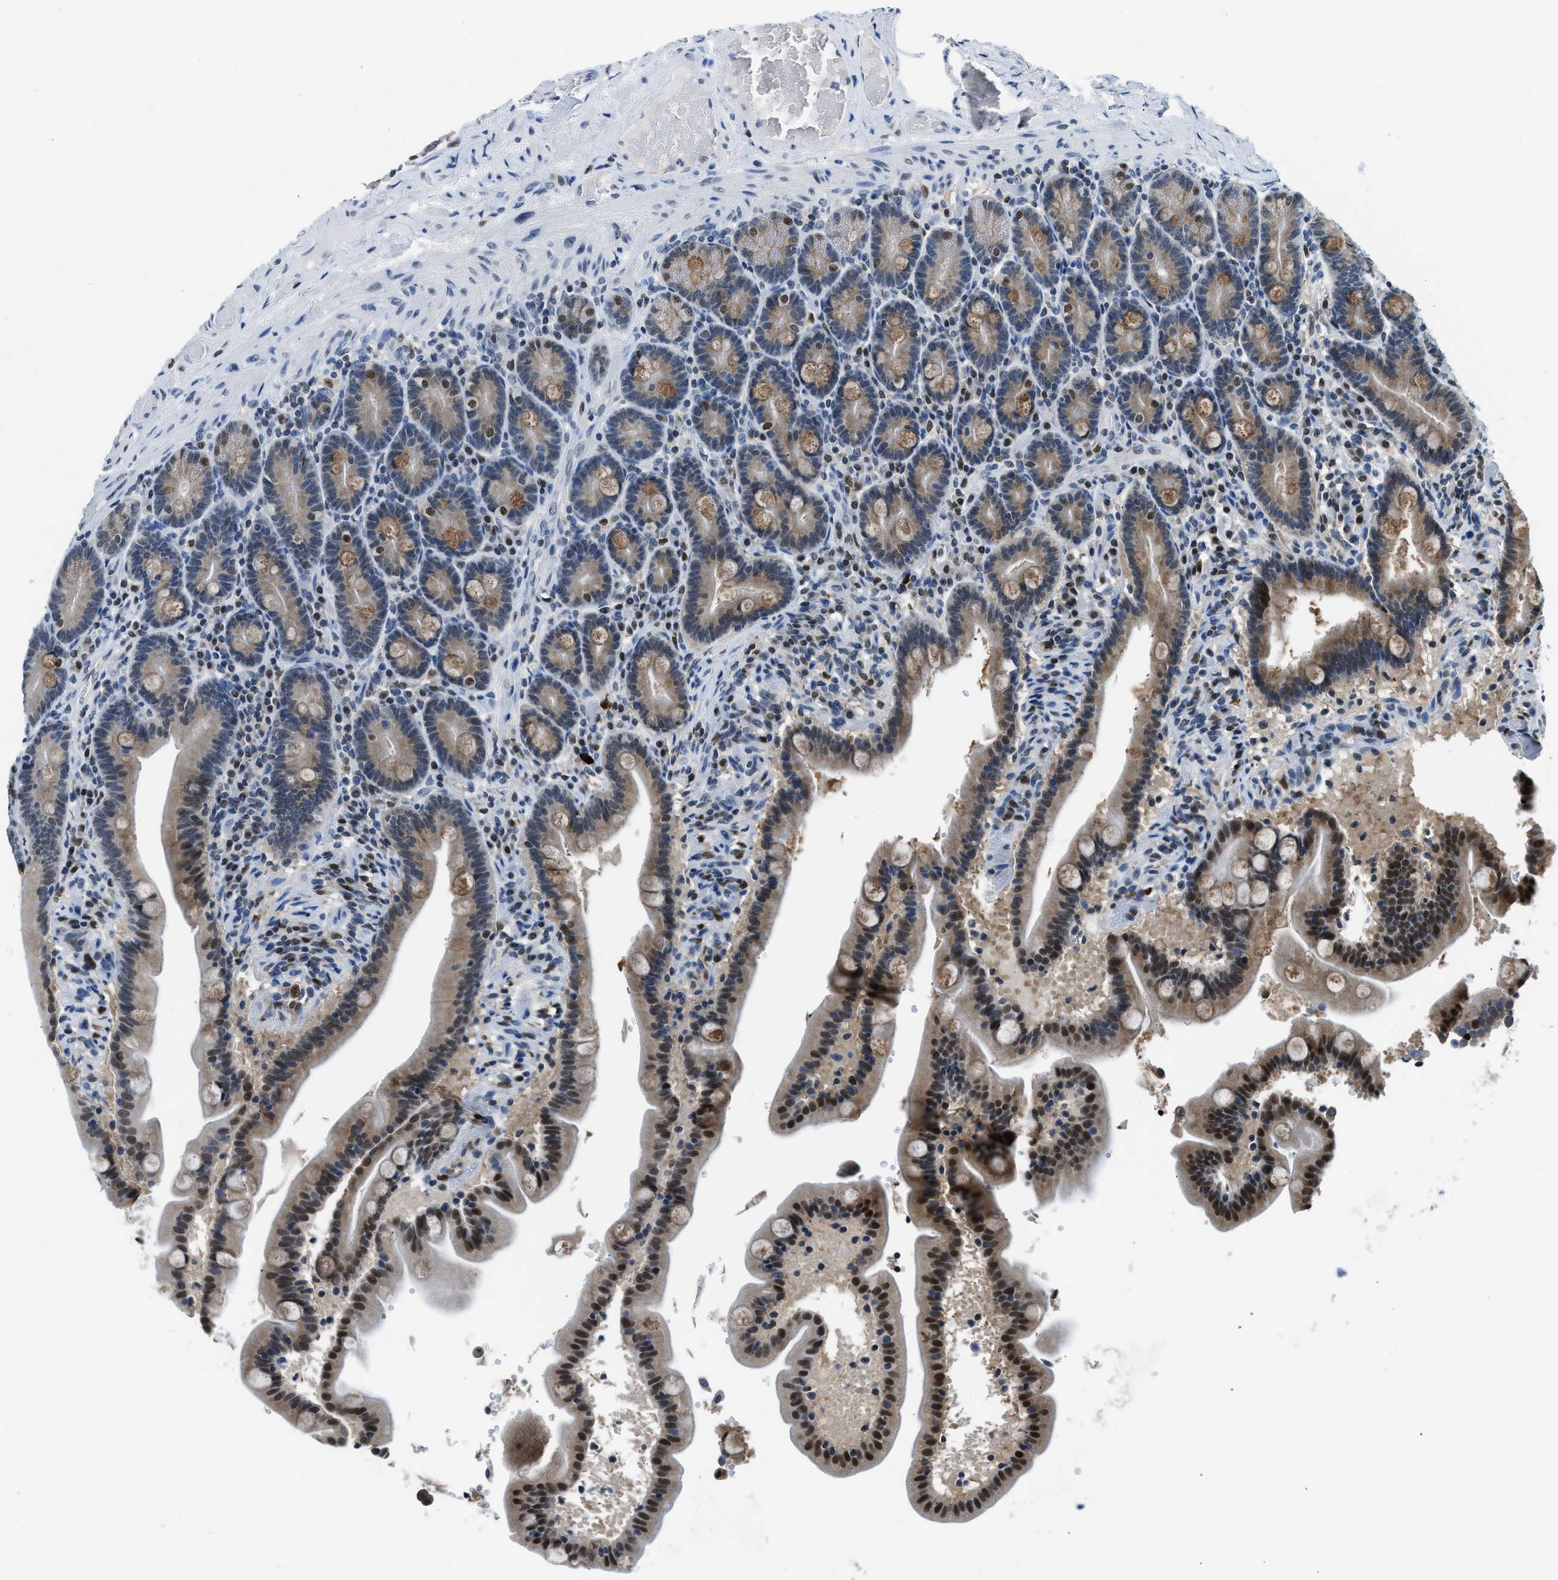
{"staining": {"intensity": "strong", "quantity": "<25%", "location": "nuclear"}, "tissue": "duodenum", "cell_type": "Glandular cells", "image_type": "normal", "snomed": [{"axis": "morphology", "description": "Normal tissue, NOS"}, {"axis": "topography", "description": "Duodenum"}], "caption": "An IHC micrograph of benign tissue is shown. Protein staining in brown highlights strong nuclear positivity in duodenum within glandular cells.", "gene": "ALX1", "patient": {"sex": "male", "age": 54}}